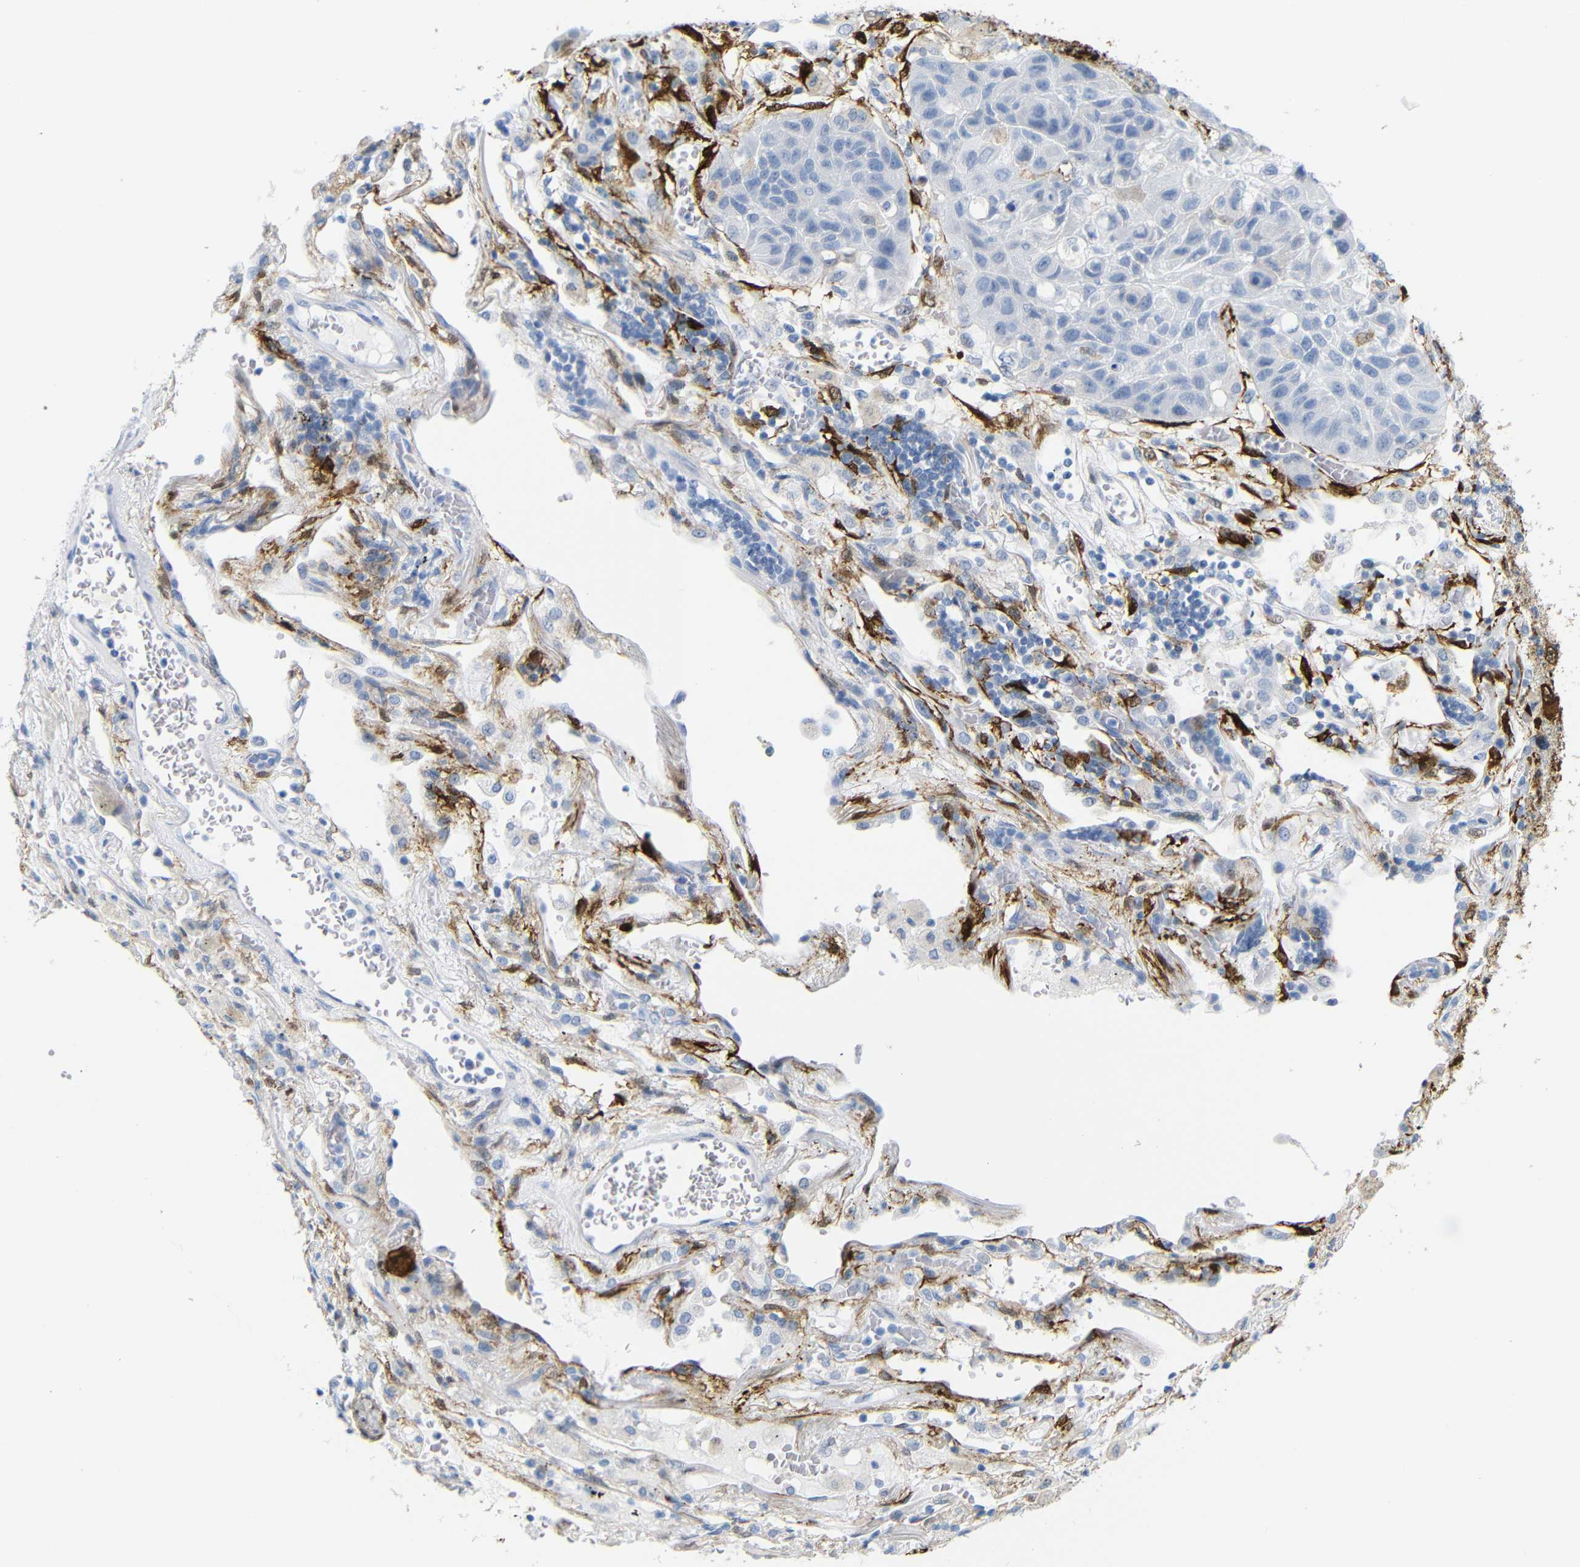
{"staining": {"intensity": "negative", "quantity": "none", "location": "none"}, "tissue": "lung cancer", "cell_type": "Tumor cells", "image_type": "cancer", "snomed": [{"axis": "morphology", "description": "Squamous cell carcinoma, NOS"}, {"axis": "topography", "description": "Lung"}], "caption": "Protein analysis of squamous cell carcinoma (lung) exhibits no significant positivity in tumor cells. (DAB (3,3'-diaminobenzidine) immunohistochemistry, high magnification).", "gene": "MT1A", "patient": {"sex": "male", "age": 57}}